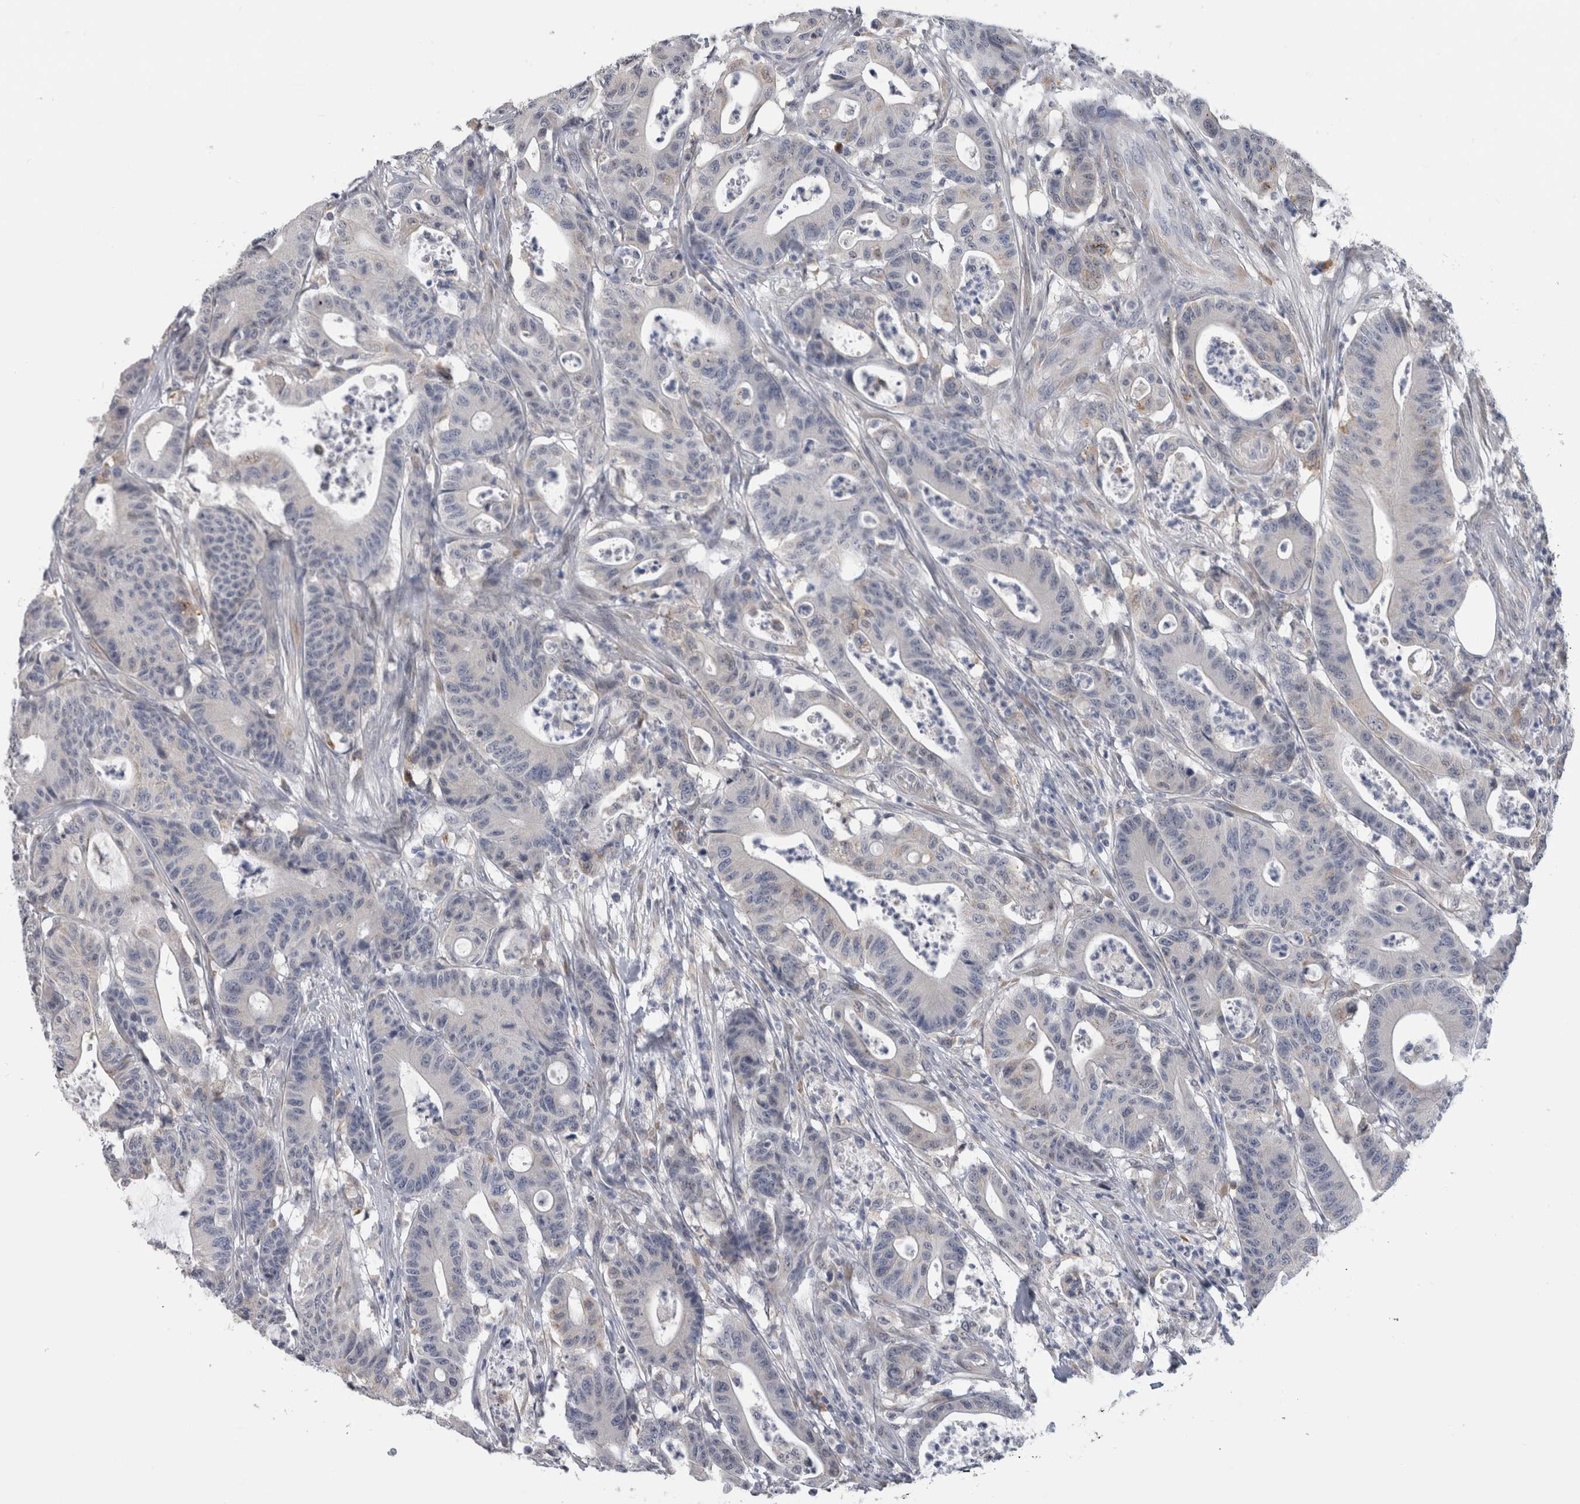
{"staining": {"intensity": "negative", "quantity": "none", "location": "none"}, "tissue": "colorectal cancer", "cell_type": "Tumor cells", "image_type": "cancer", "snomed": [{"axis": "morphology", "description": "Adenocarcinoma, NOS"}, {"axis": "topography", "description": "Colon"}], "caption": "Tumor cells are negative for brown protein staining in adenocarcinoma (colorectal). (Immunohistochemistry, brightfield microscopy, high magnification).", "gene": "TMEM242", "patient": {"sex": "female", "age": 84}}